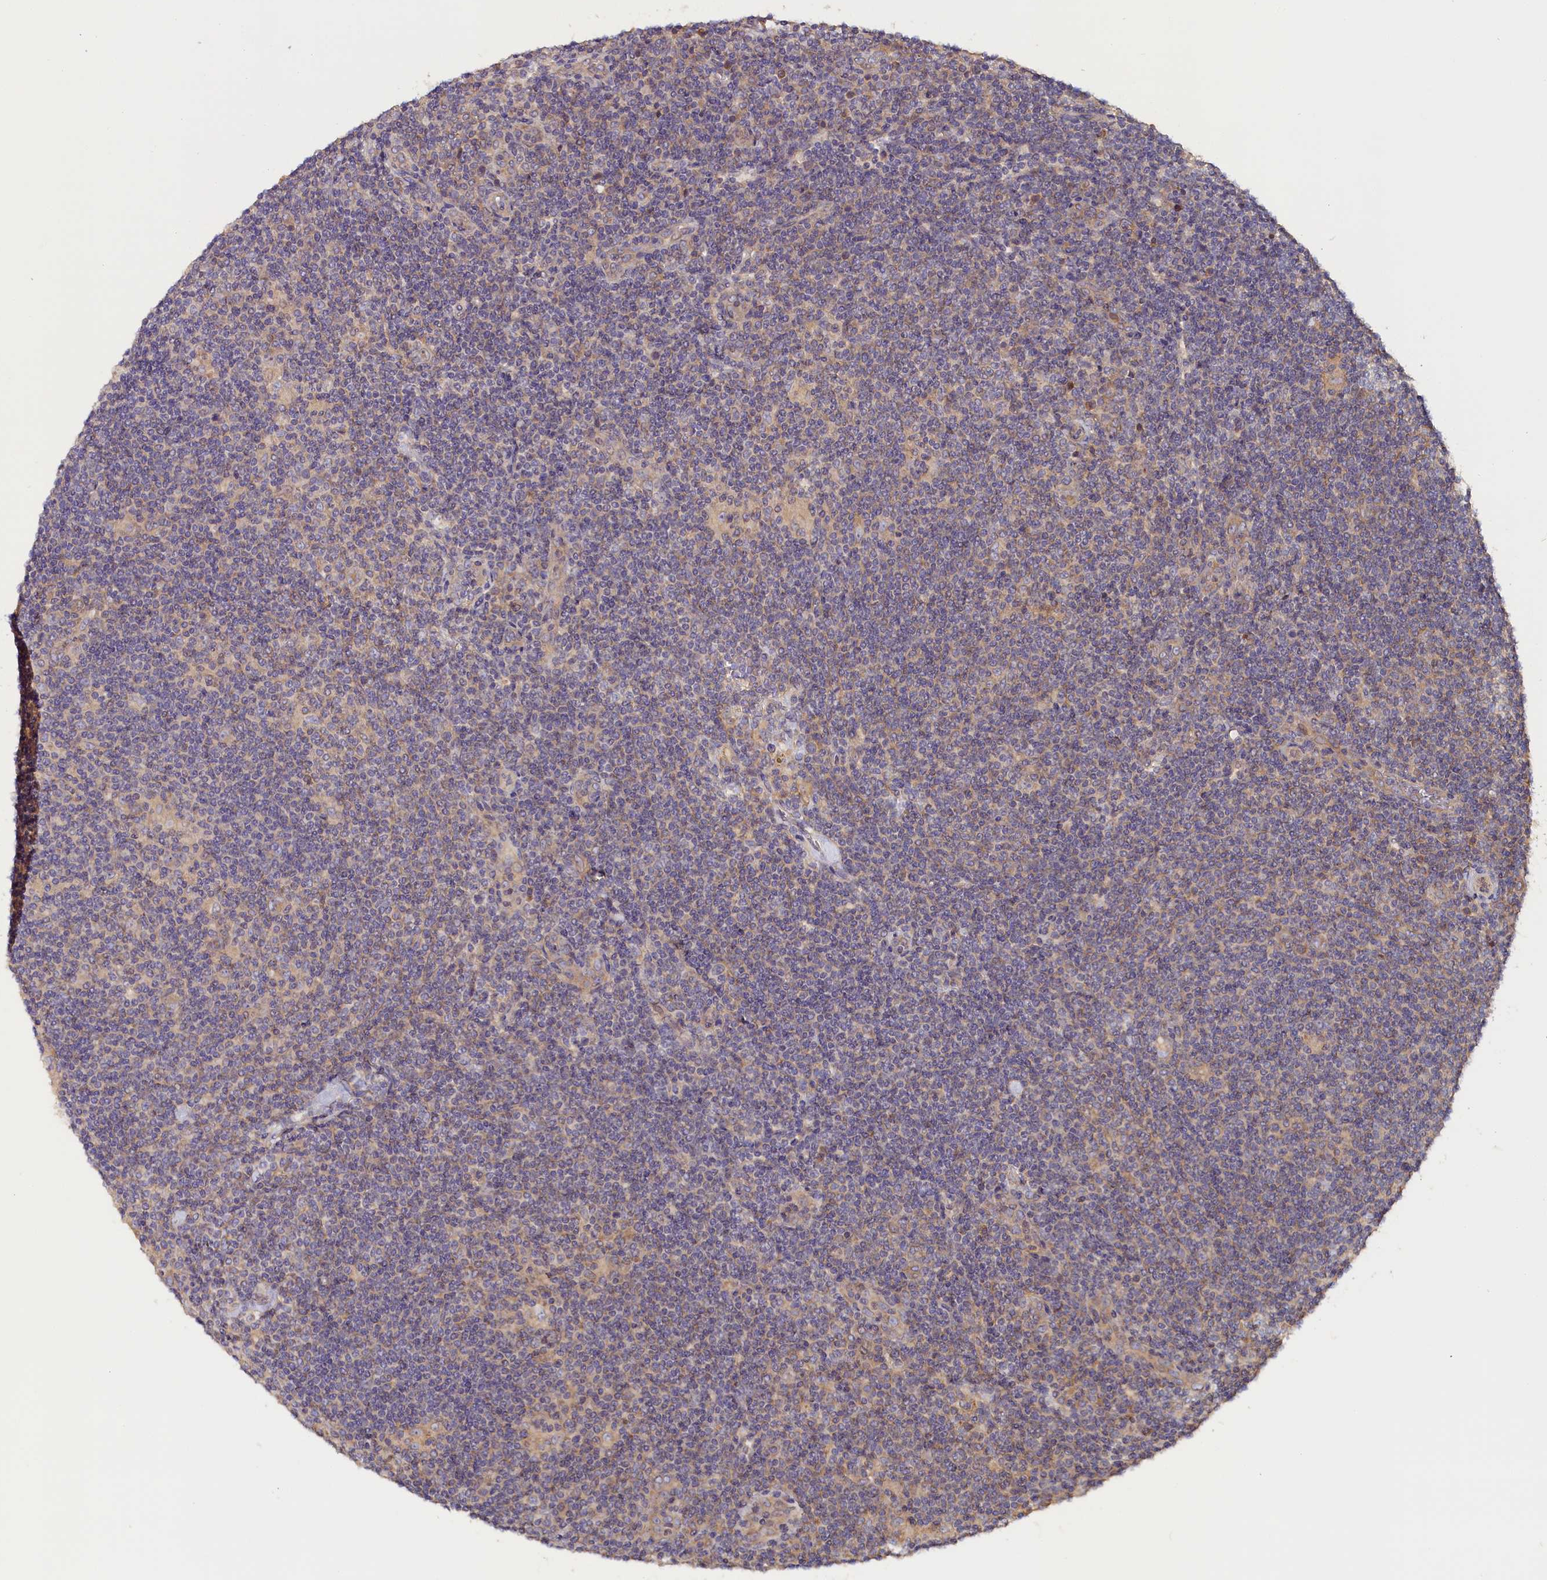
{"staining": {"intensity": "negative", "quantity": "none", "location": "none"}, "tissue": "lymphoma", "cell_type": "Tumor cells", "image_type": "cancer", "snomed": [{"axis": "morphology", "description": "Hodgkin's disease, NOS"}, {"axis": "topography", "description": "Lymph node"}], "caption": "The histopathology image demonstrates no significant staining in tumor cells of lymphoma.", "gene": "KATNB1", "patient": {"sex": "female", "age": 57}}